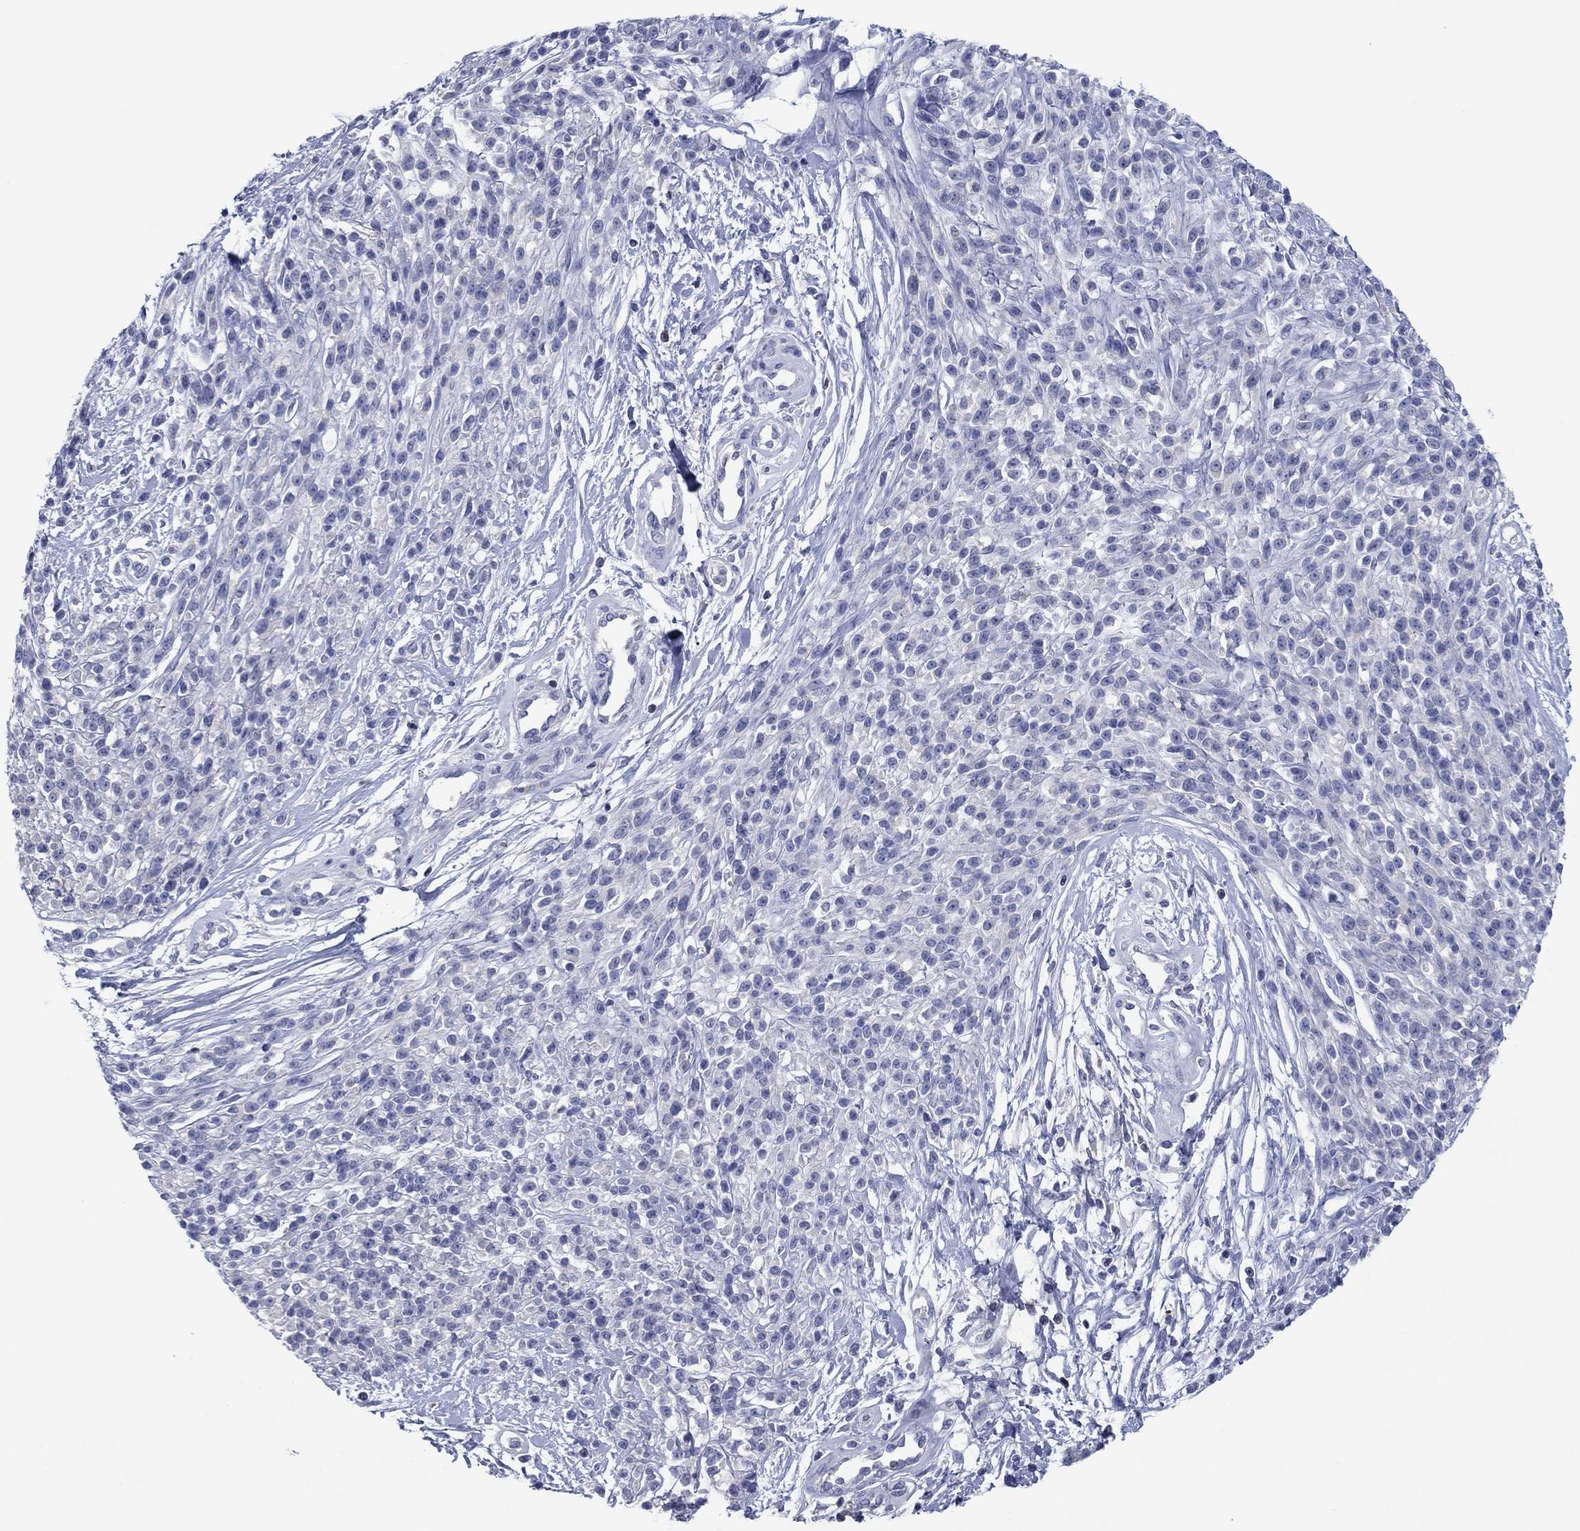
{"staining": {"intensity": "negative", "quantity": "none", "location": "none"}, "tissue": "melanoma", "cell_type": "Tumor cells", "image_type": "cancer", "snomed": [{"axis": "morphology", "description": "Malignant melanoma, NOS"}, {"axis": "topography", "description": "Skin"}, {"axis": "topography", "description": "Skin of trunk"}], "caption": "IHC of human malignant melanoma exhibits no staining in tumor cells.", "gene": "PVR", "patient": {"sex": "male", "age": 74}}